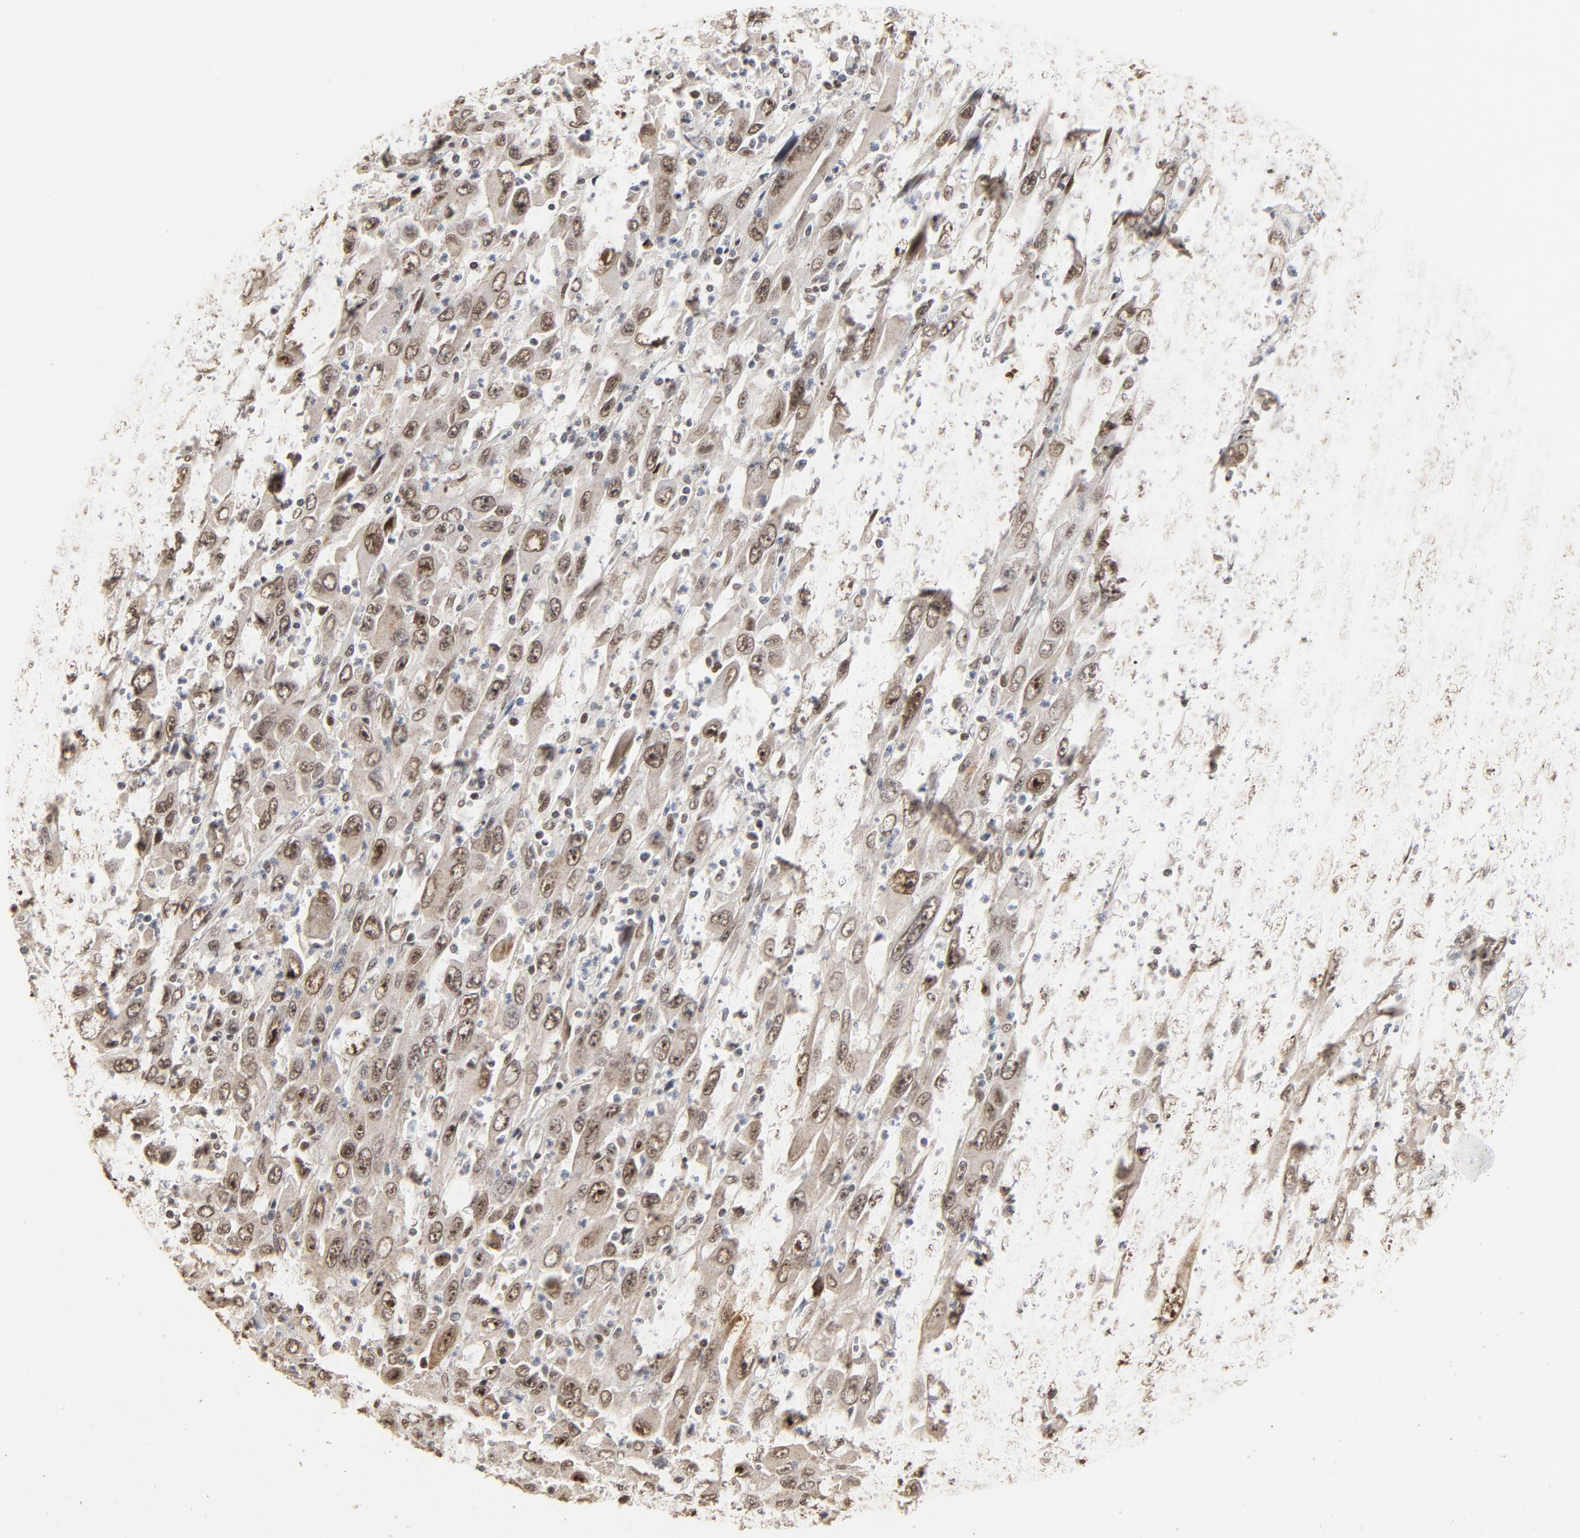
{"staining": {"intensity": "moderate", "quantity": ">75%", "location": "nuclear"}, "tissue": "melanoma", "cell_type": "Tumor cells", "image_type": "cancer", "snomed": [{"axis": "morphology", "description": "Malignant melanoma, Metastatic site"}, {"axis": "topography", "description": "Skin"}], "caption": "Approximately >75% of tumor cells in human malignant melanoma (metastatic site) show moderate nuclear protein staining as visualized by brown immunohistochemical staining.", "gene": "TP53RK", "patient": {"sex": "female", "age": 56}}